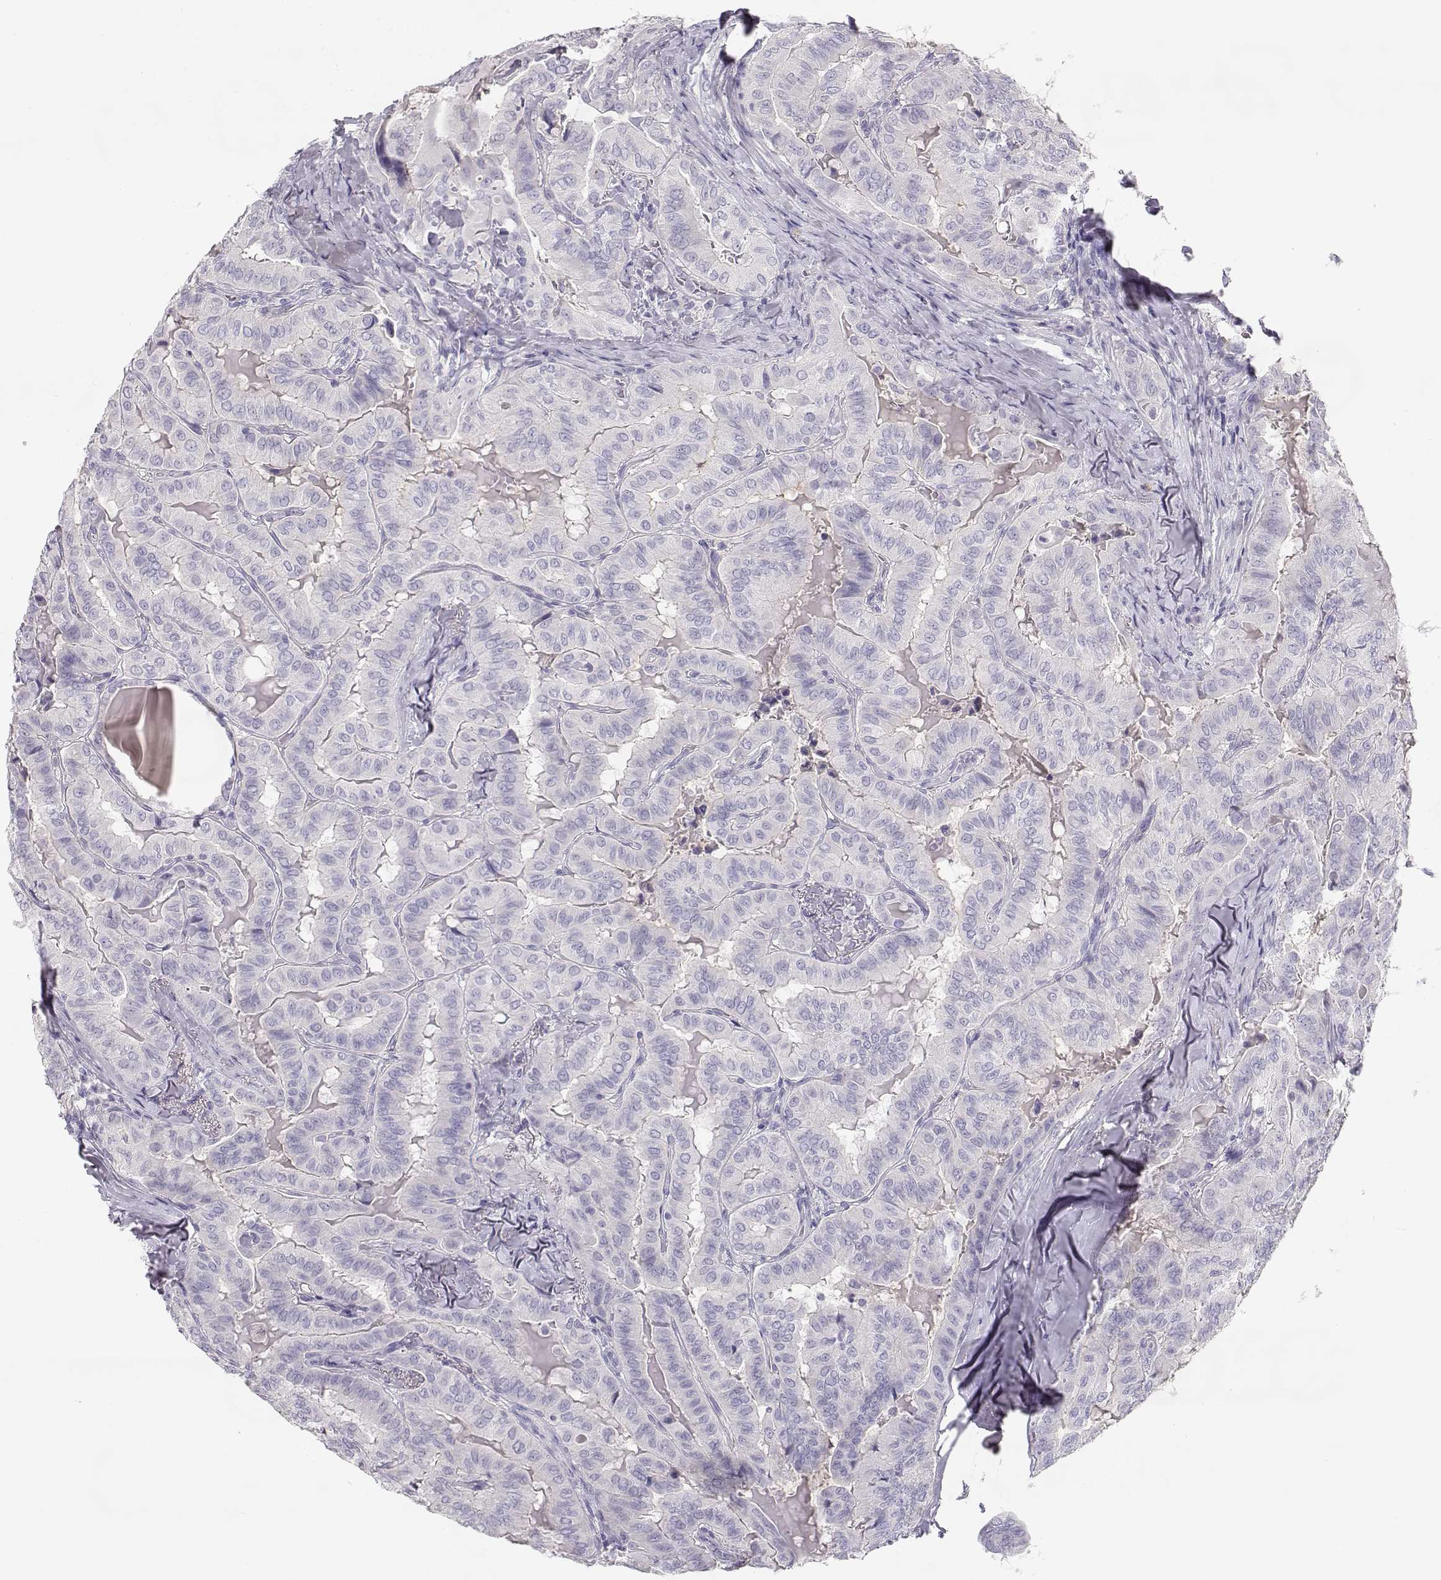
{"staining": {"intensity": "negative", "quantity": "none", "location": "none"}, "tissue": "thyroid cancer", "cell_type": "Tumor cells", "image_type": "cancer", "snomed": [{"axis": "morphology", "description": "Papillary adenocarcinoma, NOS"}, {"axis": "topography", "description": "Thyroid gland"}], "caption": "Thyroid cancer stained for a protein using IHC demonstrates no positivity tumor cells.", "gene": "SLCO6A1", "patient": {"sex": "female", "age": 68}}